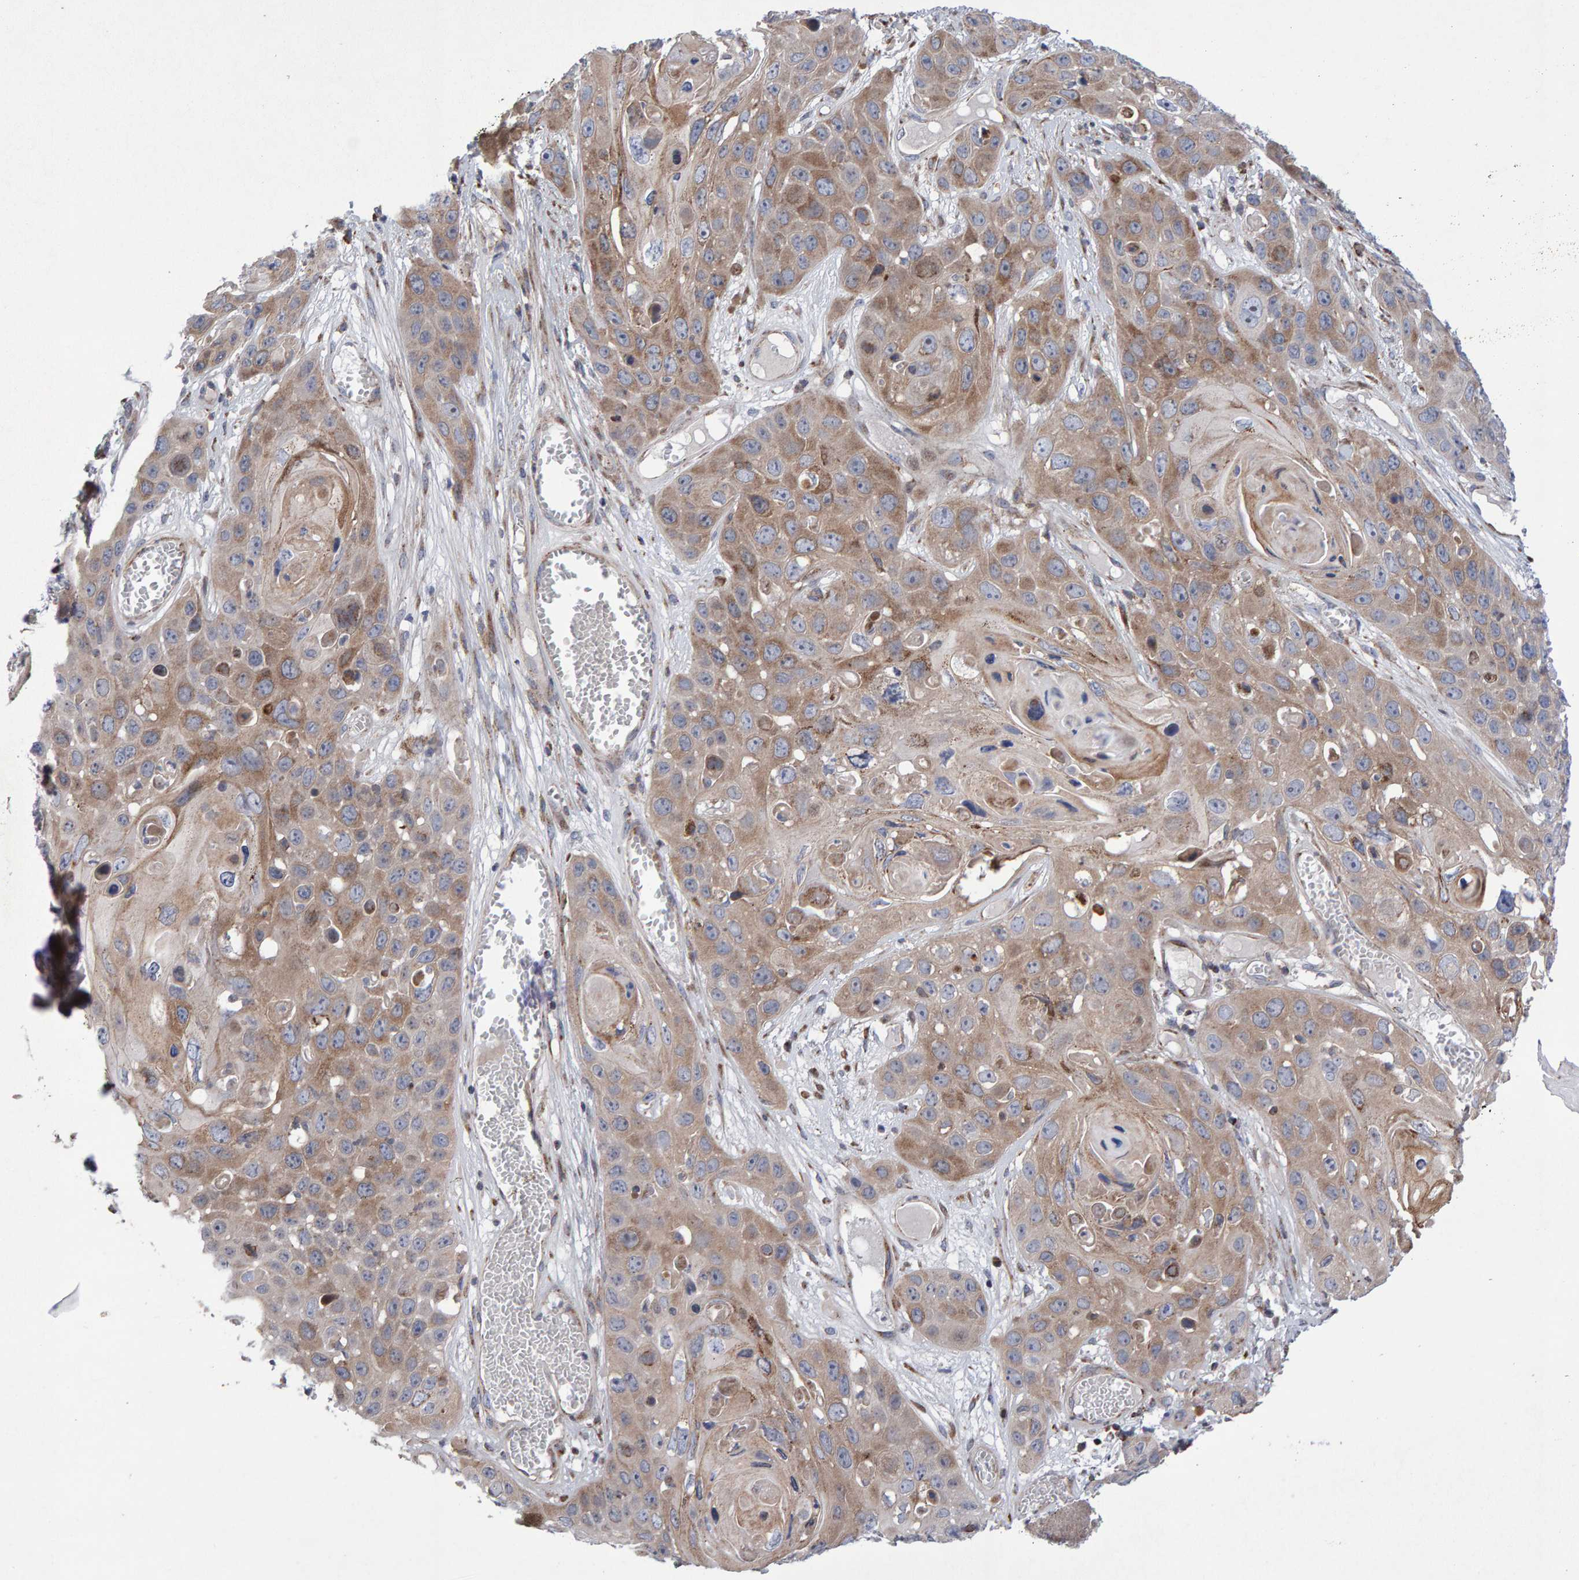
{"staining": {"intensity": "weak", "quantity": ">75%", "location": "cytoplasmic/membranous"}, "tissue": "skin cancer", "cell_type": "Tumor cells", "image_type": "cancer", "snomed": [{"axis": "morphology", "description": "Squamous cell carcinoma, NOS"}, {"axis": "topography", "description": "Skin"}], "caption": "Protein staining of skin cancer tissue reveals weak cytoplasmic/membranous positivity in approximately >75% of tumor cells. (DAB (3,3'-diaminobenzidine) = brown stain, brightfield microscopy at high magnification).", "gene": "PECR", "patient": {"sex": "male", "age": 55}}